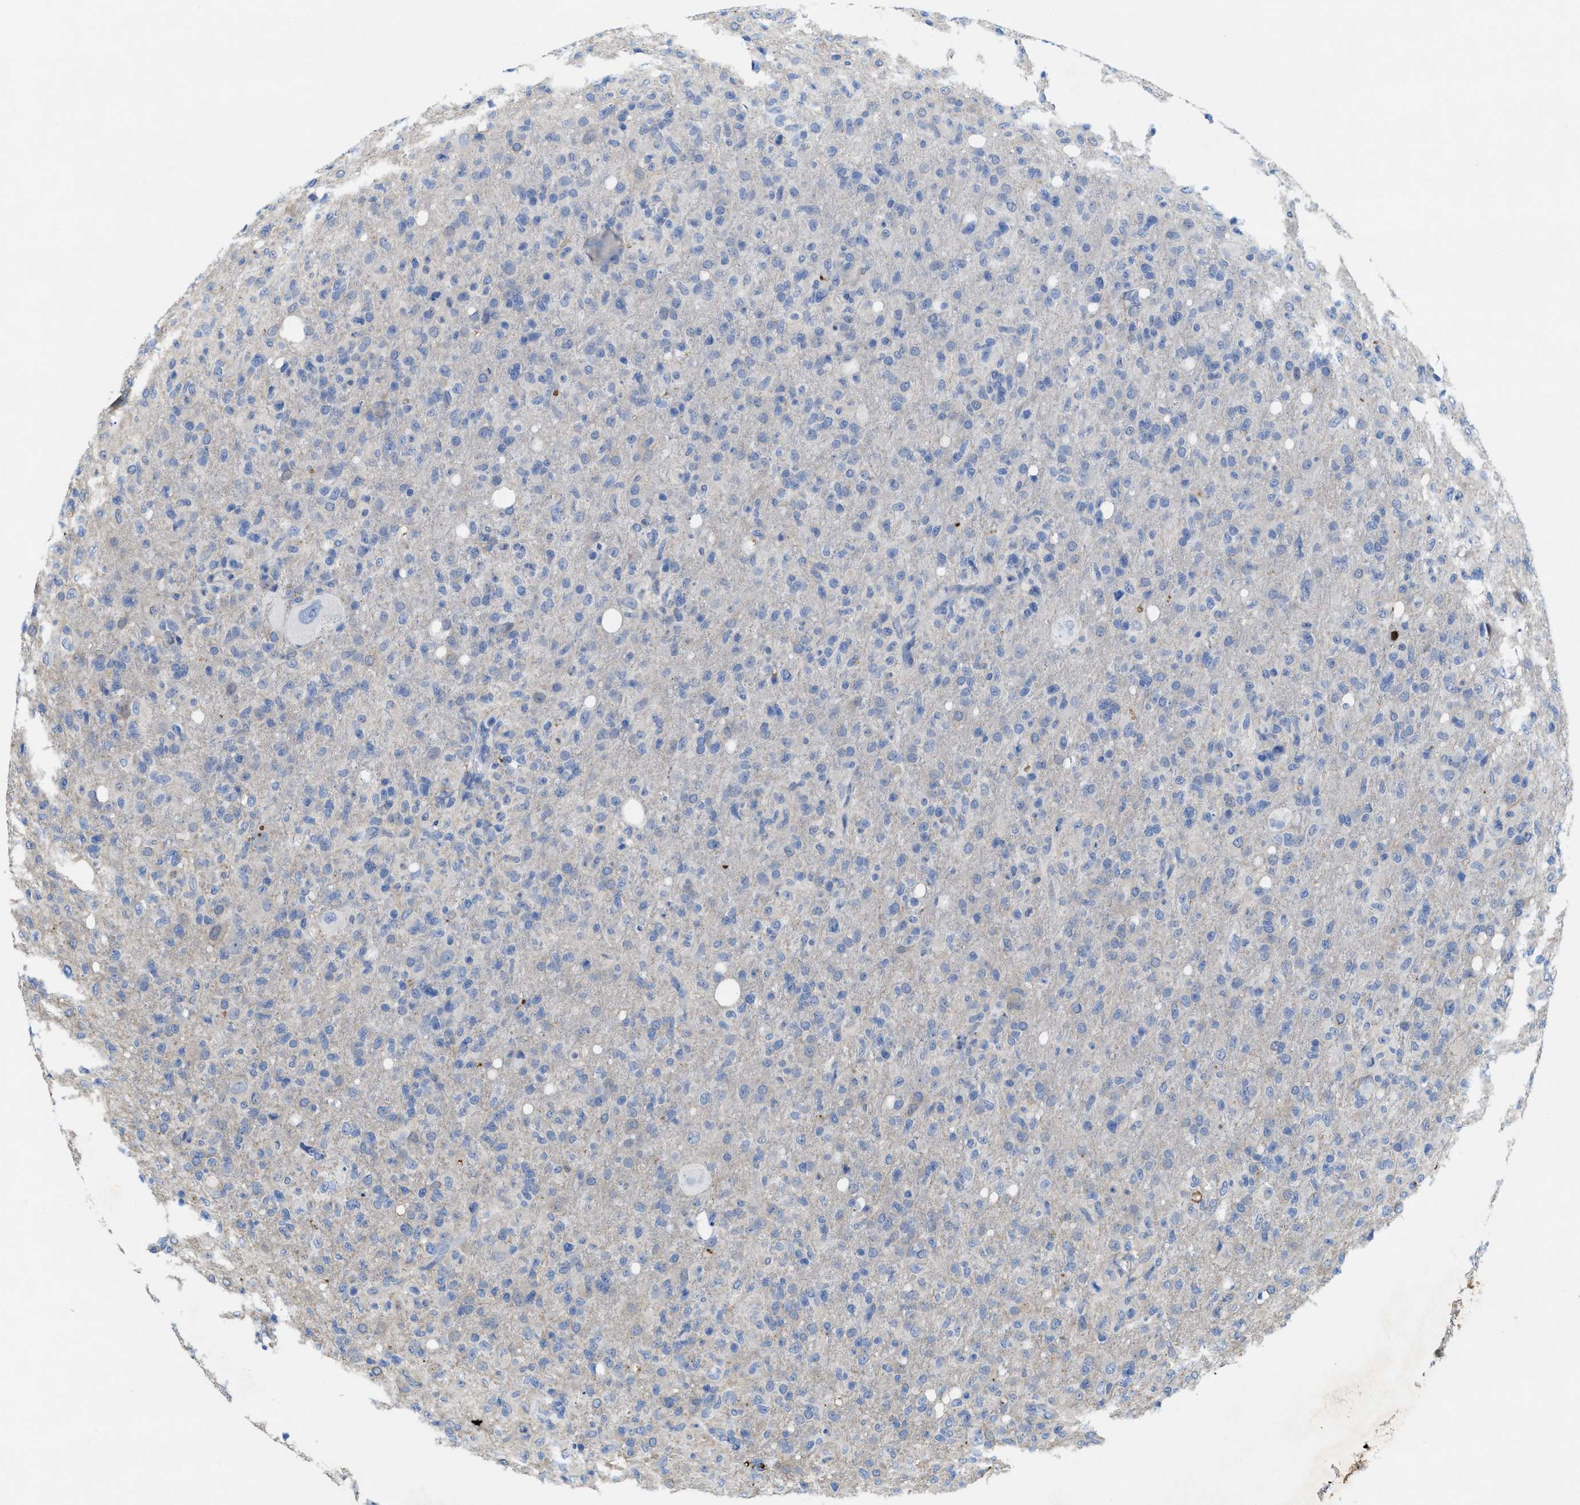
{"staining": {"intensity": "negative", "quantity": "none", "location": "none"}, "tissue": "glioma", "cell_type": "Tumor cells", "image_type": "cancer", "snomed": [{"axis": "morphology", "description": "Glioma, malignant, High grade"}, {"axis": "topography", "description": "Brain"}], "caption": "The image exhibits no staining of tumor cells in glioma.", "gene": "CPA2", "patient": {"sex": "female", "age": 57}}